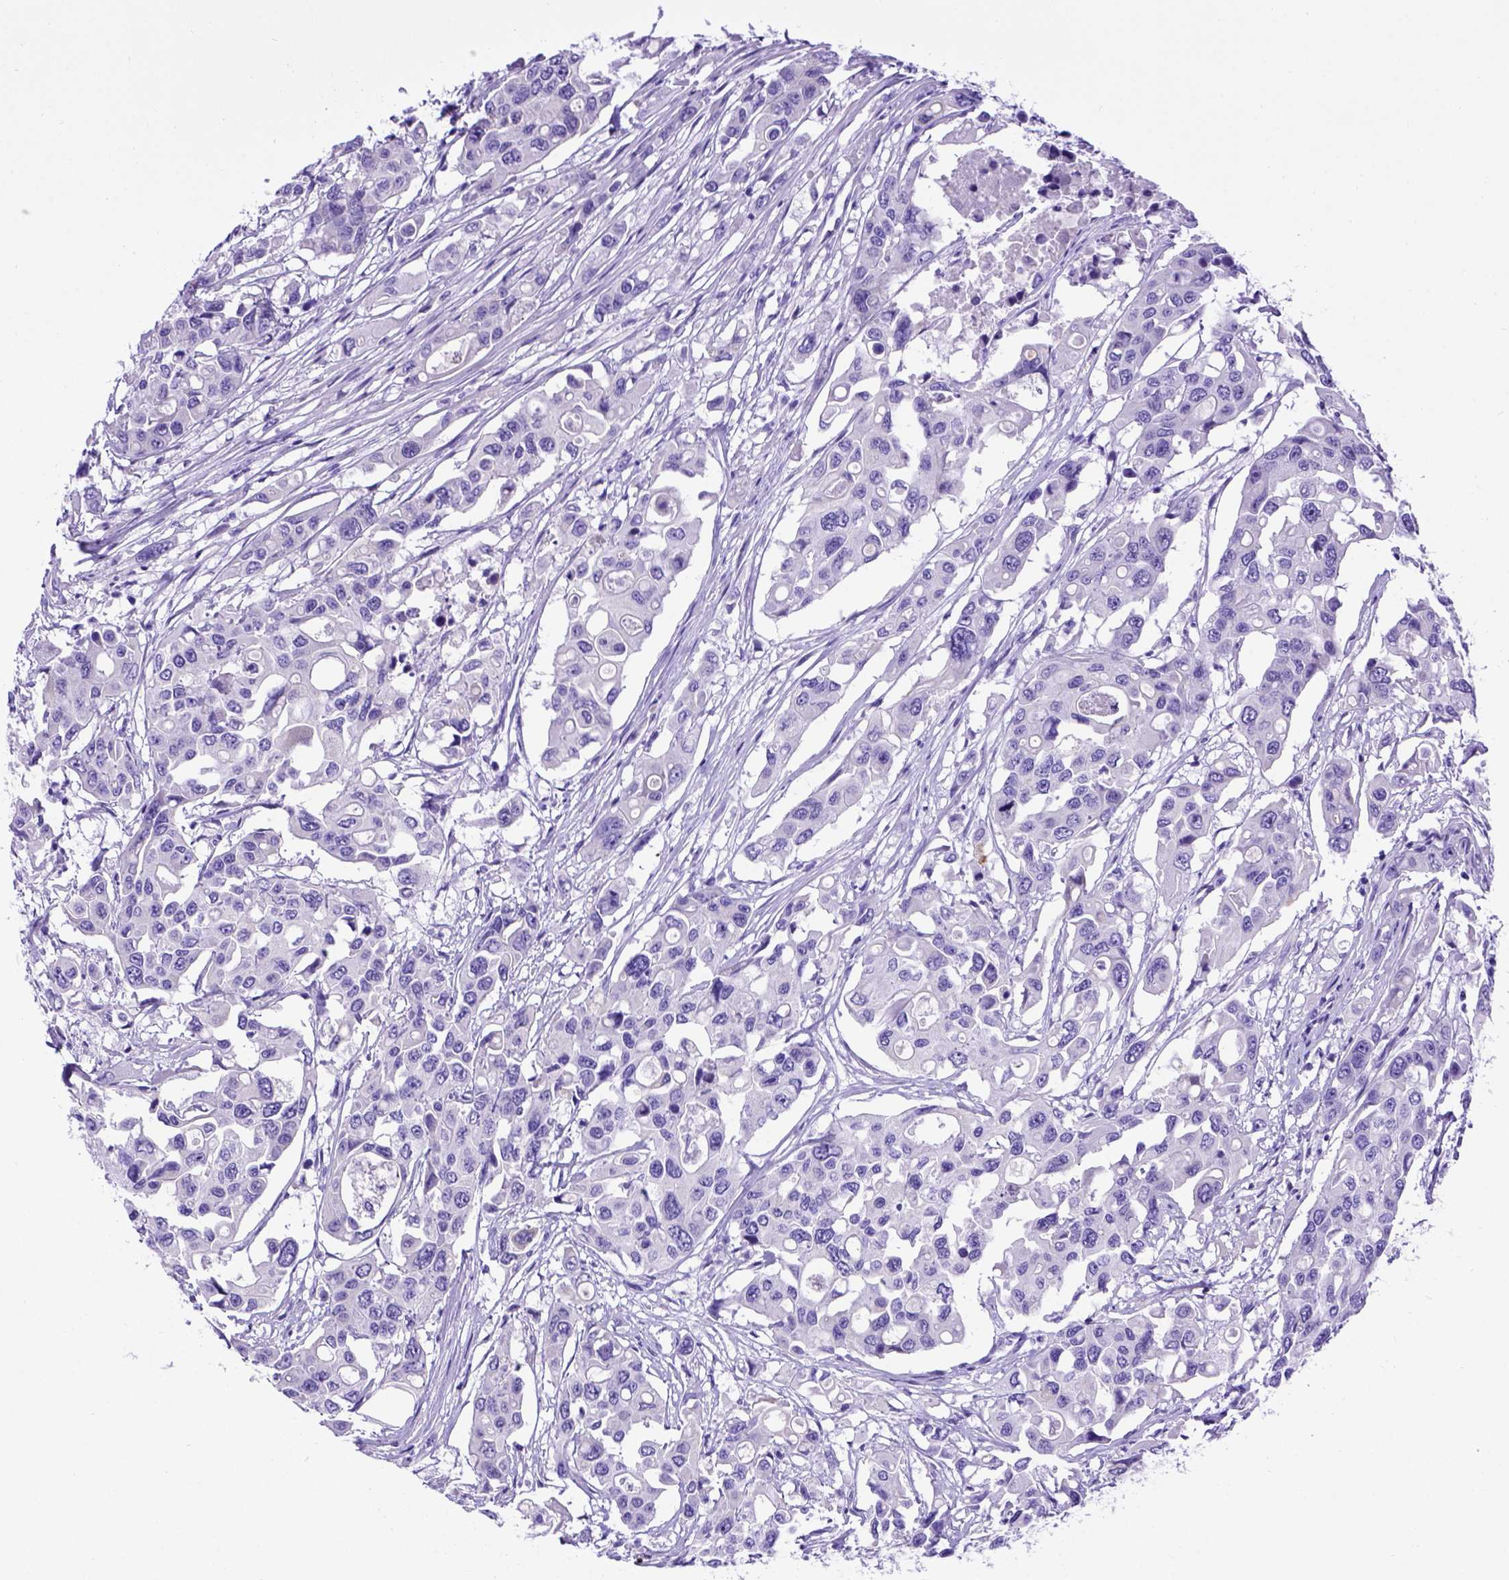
{"staining": {"intensity": "negative", "quantity": "none", "location": "none"}, "tissue": "colorectal cancer", "cell_type": "Tumor cells", "image_type": "cancer", "snomed": [{"axis": "morphology", "description": "Adenocarcinoma, NOS"}, {"axis": "topography", "description": "Colon"}], "caption": "The image demonstrates no significant positivity in tumor cells of colorectal cancer. (Immunohistochemistry, brightfield microscopy, high magnification).", "gene": "MEOX2", "patient": {"sex": "male", "age": 77}}